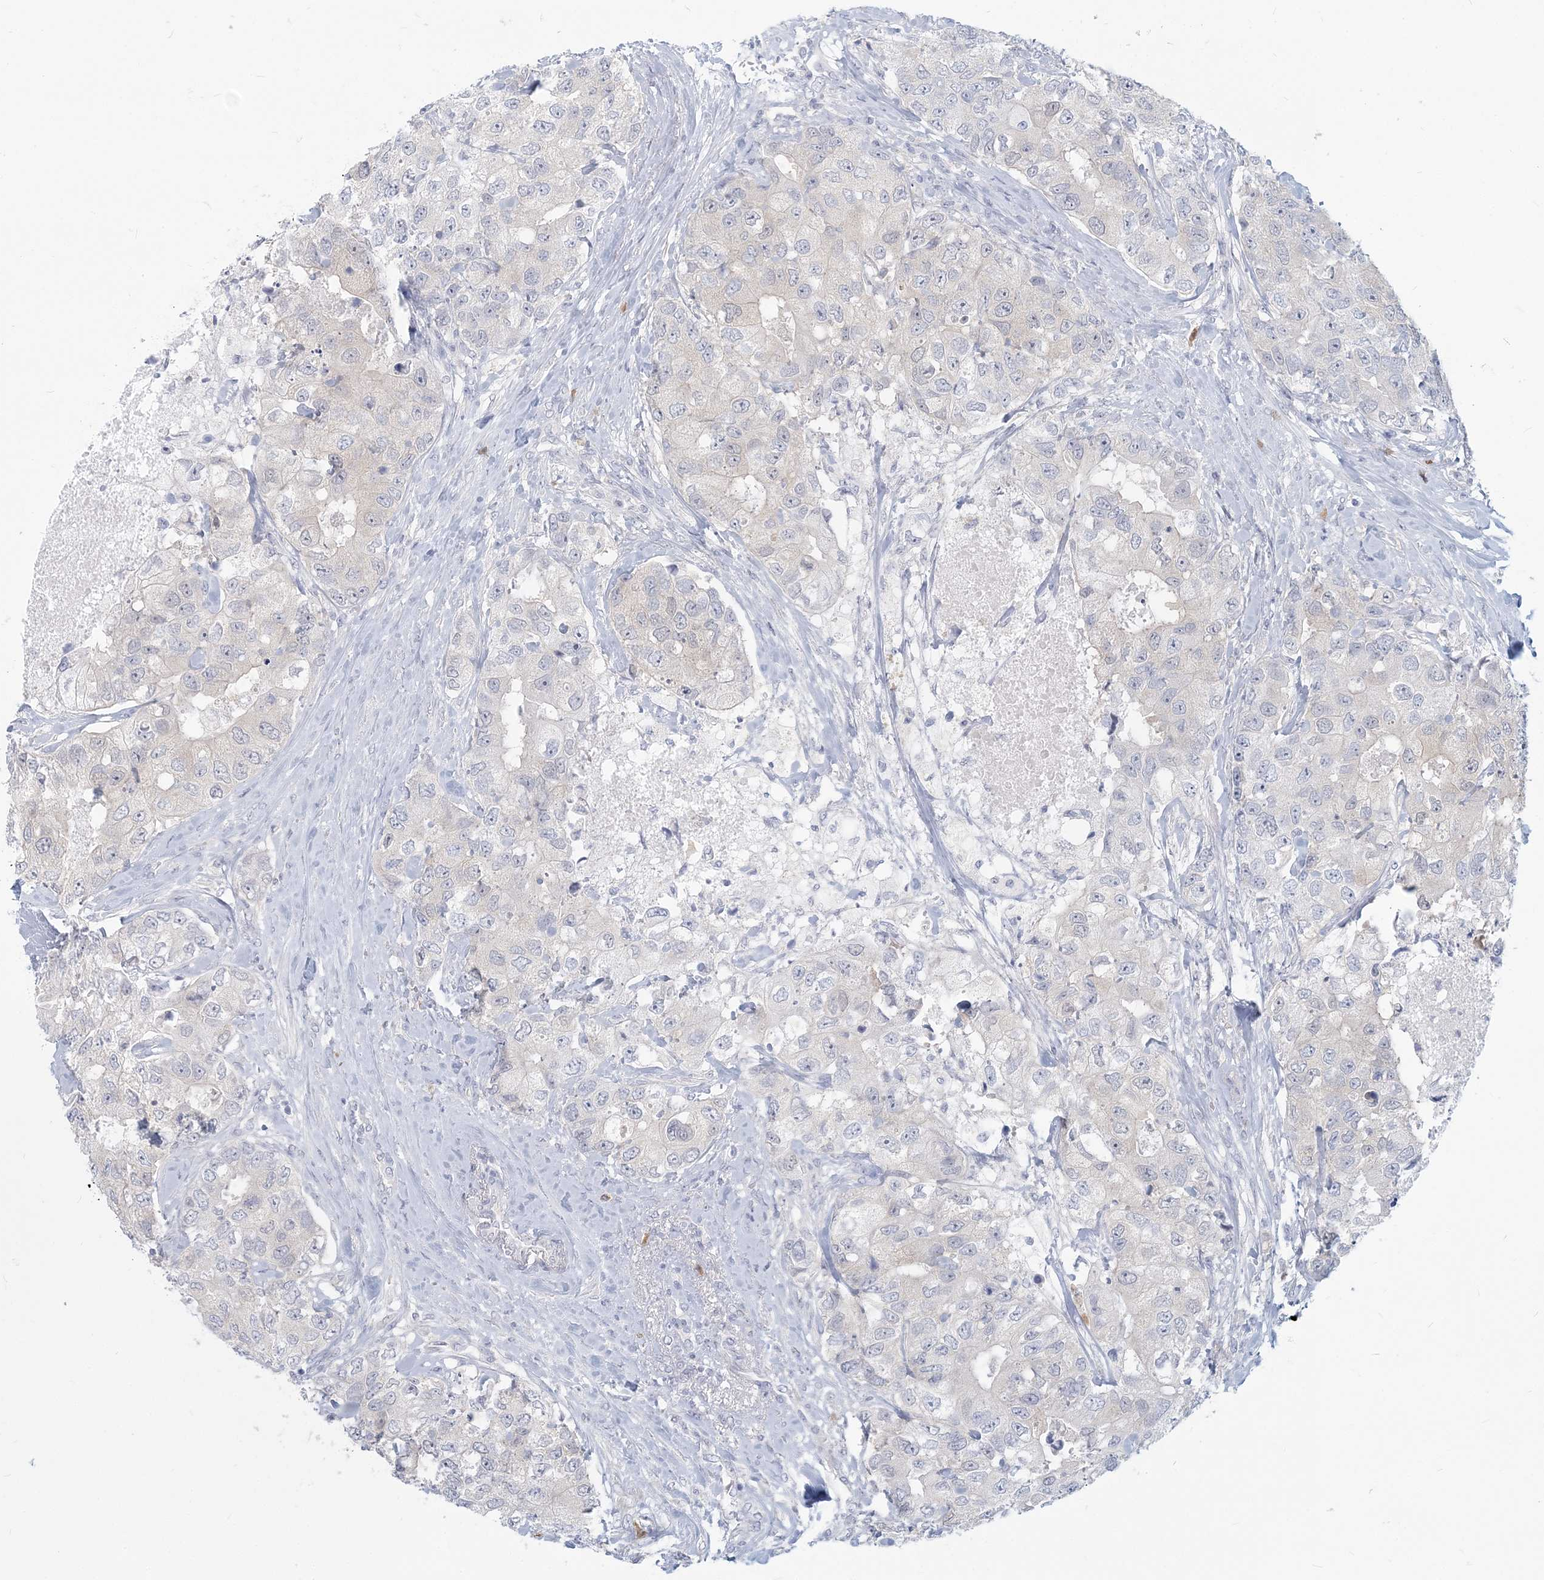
{"staining": {"intensity": "negative", "quantity": "none", "location": "none"}, "tissue": "breast cancer", "cell_type": "Tumor cells", "image_type": "cancer", "snomed": [{"axis": "morphology", "description": "Duct carcinoma"}, {"axis": "topography", "description": "Breast"}], "caption": "Human breast cancer stained for a protein using IHC shows no staining in tumor cells.", "gene": "GMPPA", "patient": {"sex": "female", "age": 62}}